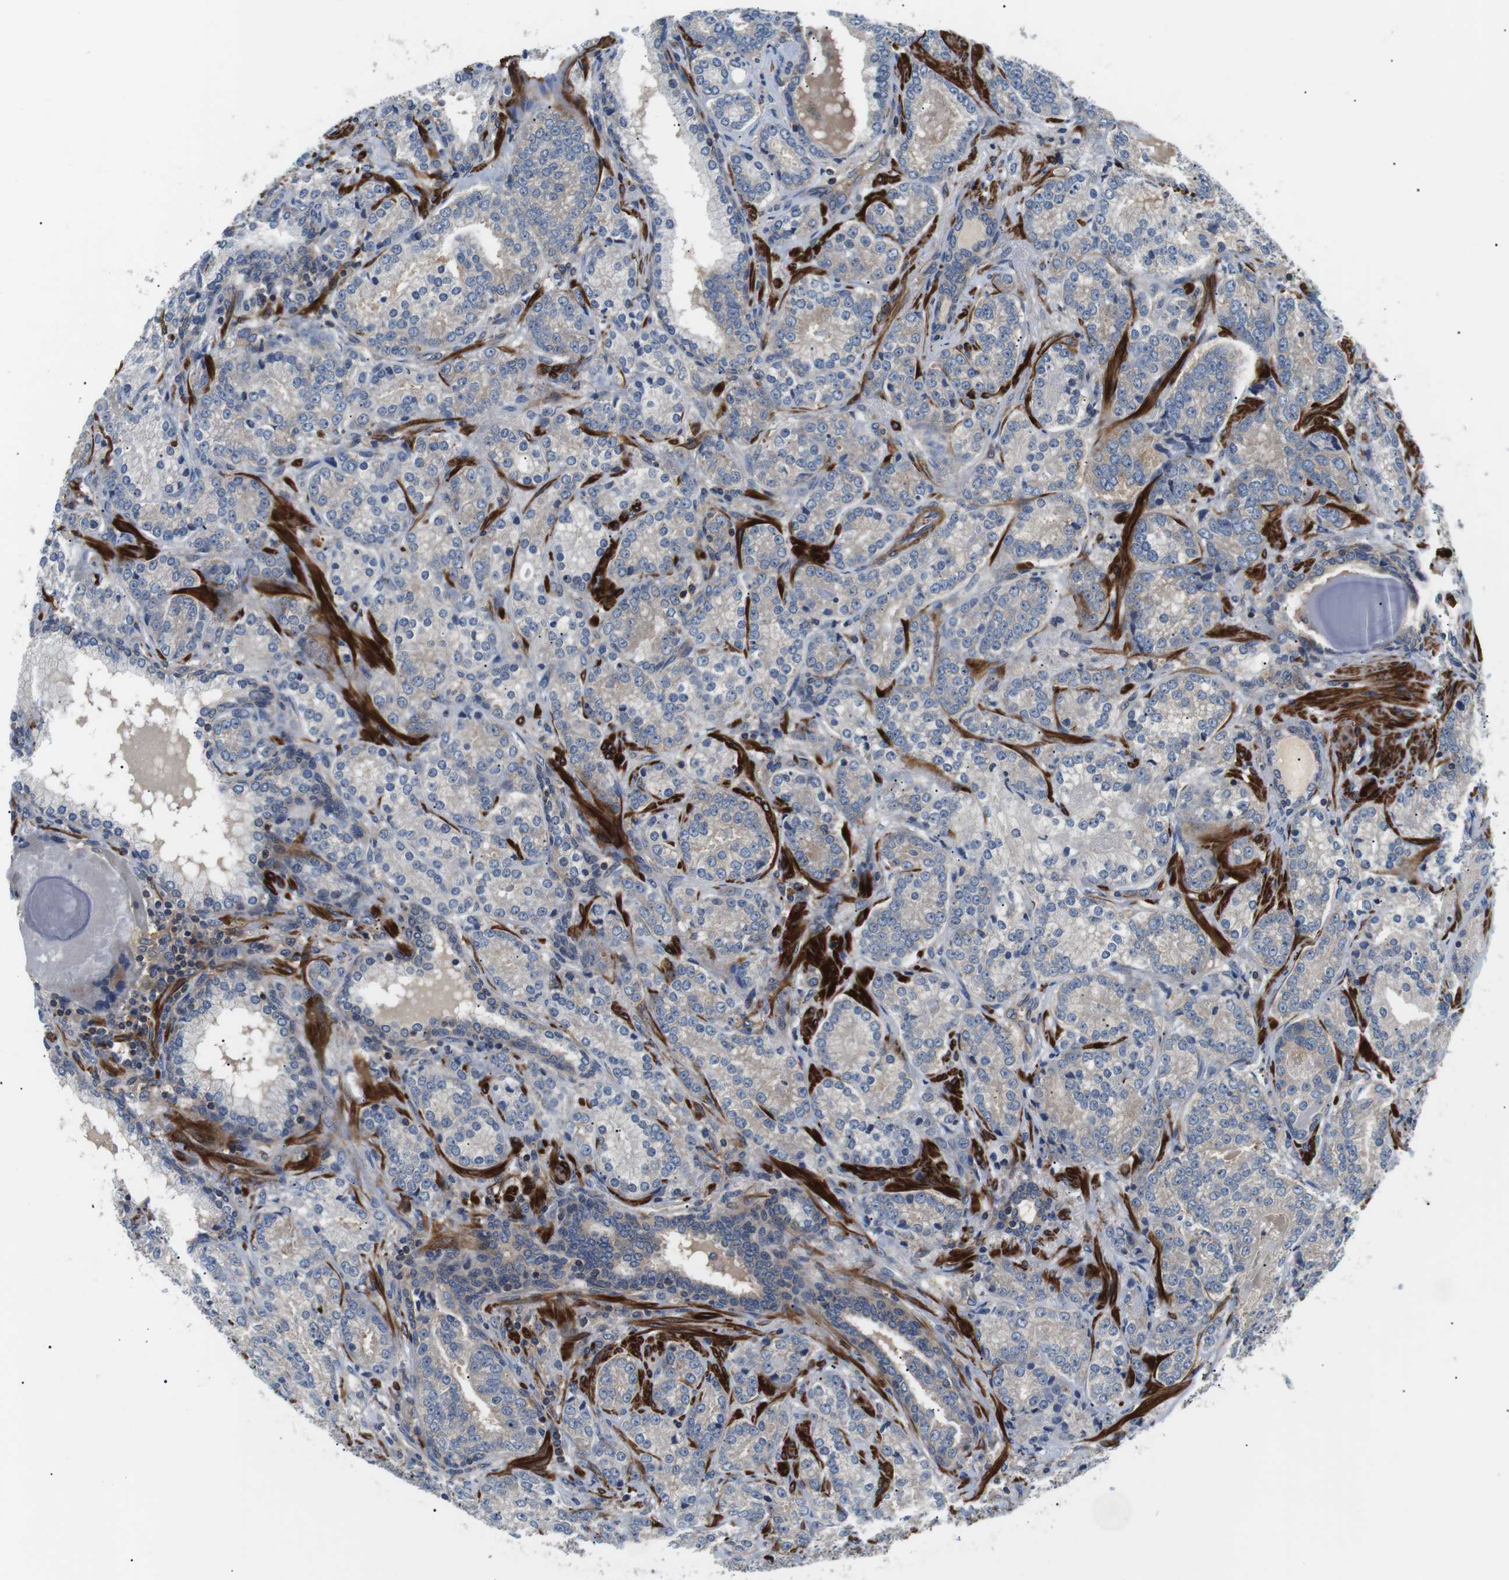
{"staining": {"intensity": "moderate", "quantity": "<25%", "location": "cytoplasmic/membranous"}, "tissue": "prostate cancer", "cell_type": "Tumor cells", "image_type": "cancer", "snomed": [{"axis": "morphology", "description": "Adenocarcinoma, High grade"}, {"axis": "topography", "description": "Prostate"}], "caption": "An immunohistochemistry (IHC) photomicrograph of tumor tissue is shown. Protein staining in brown highlights moderate cytoplasmic/membranous positivity in prostate cancer (high-grade adenocarcinoma) within tumor cells. (DAB (3,3'-diaminobenzidine) = brown stain, brightfield microscopy at high magnification).", "gene": "DIPK1A", "patient": {"sex": "male", "age": 61}}